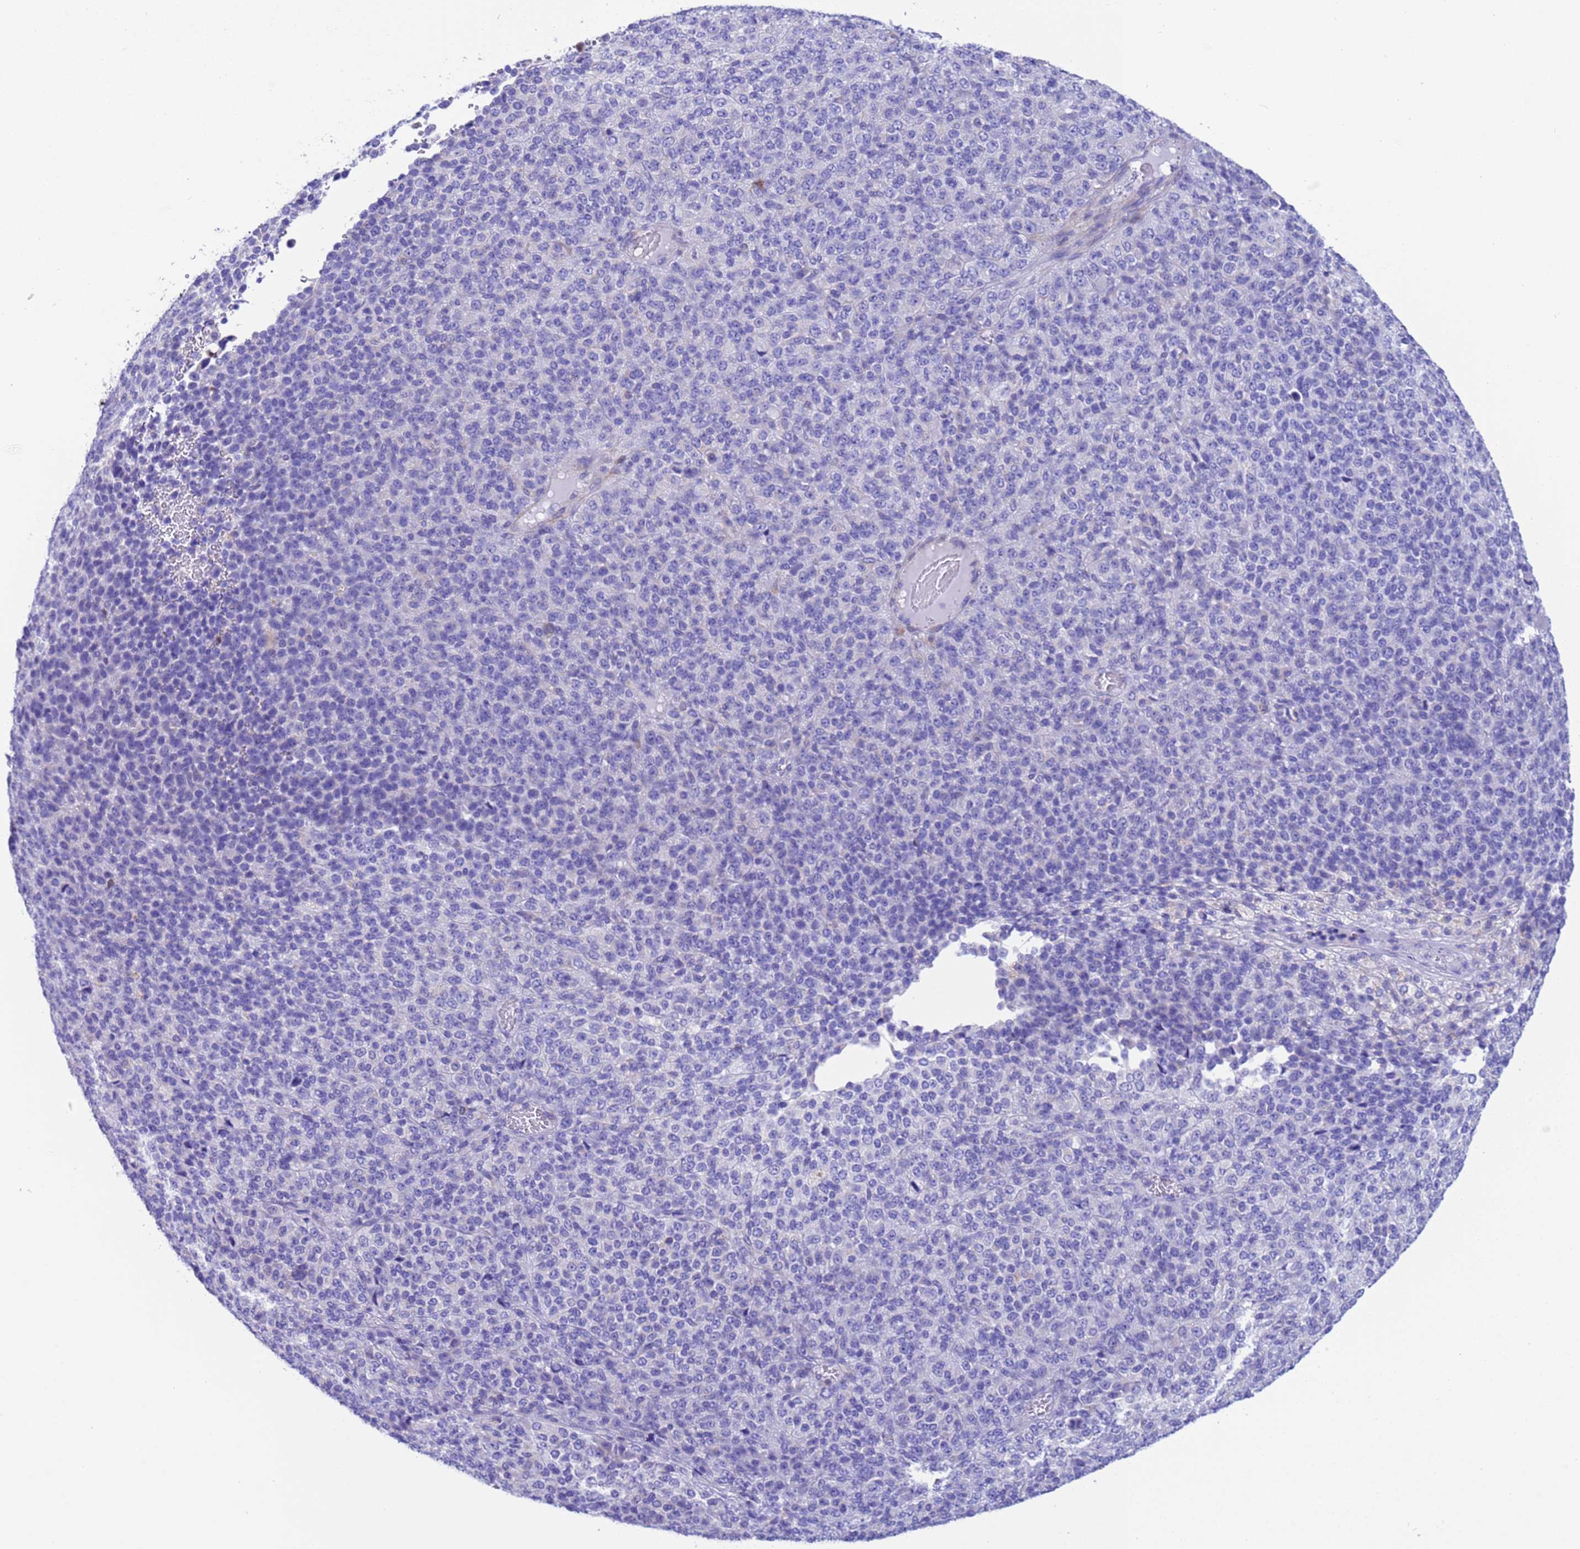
{"staining": {"intensity": "negative", "quantity": "none", "location": "none"}, "tissue": "melanoma", "cell_type": "Tumor cells", "image_type": "cancer", "snomed": [{"axis": "morphology", "description": "Malignant melanoma, Metastatic site"}, {"axis": "topography", "description": "Brain"}], "caption": "This is an immunohistochemistry histopathology image of human melanoma. There is no expression in tumor cells.", "gene": "C6orf47", "patient": {"sex": "female", "age": 56}}